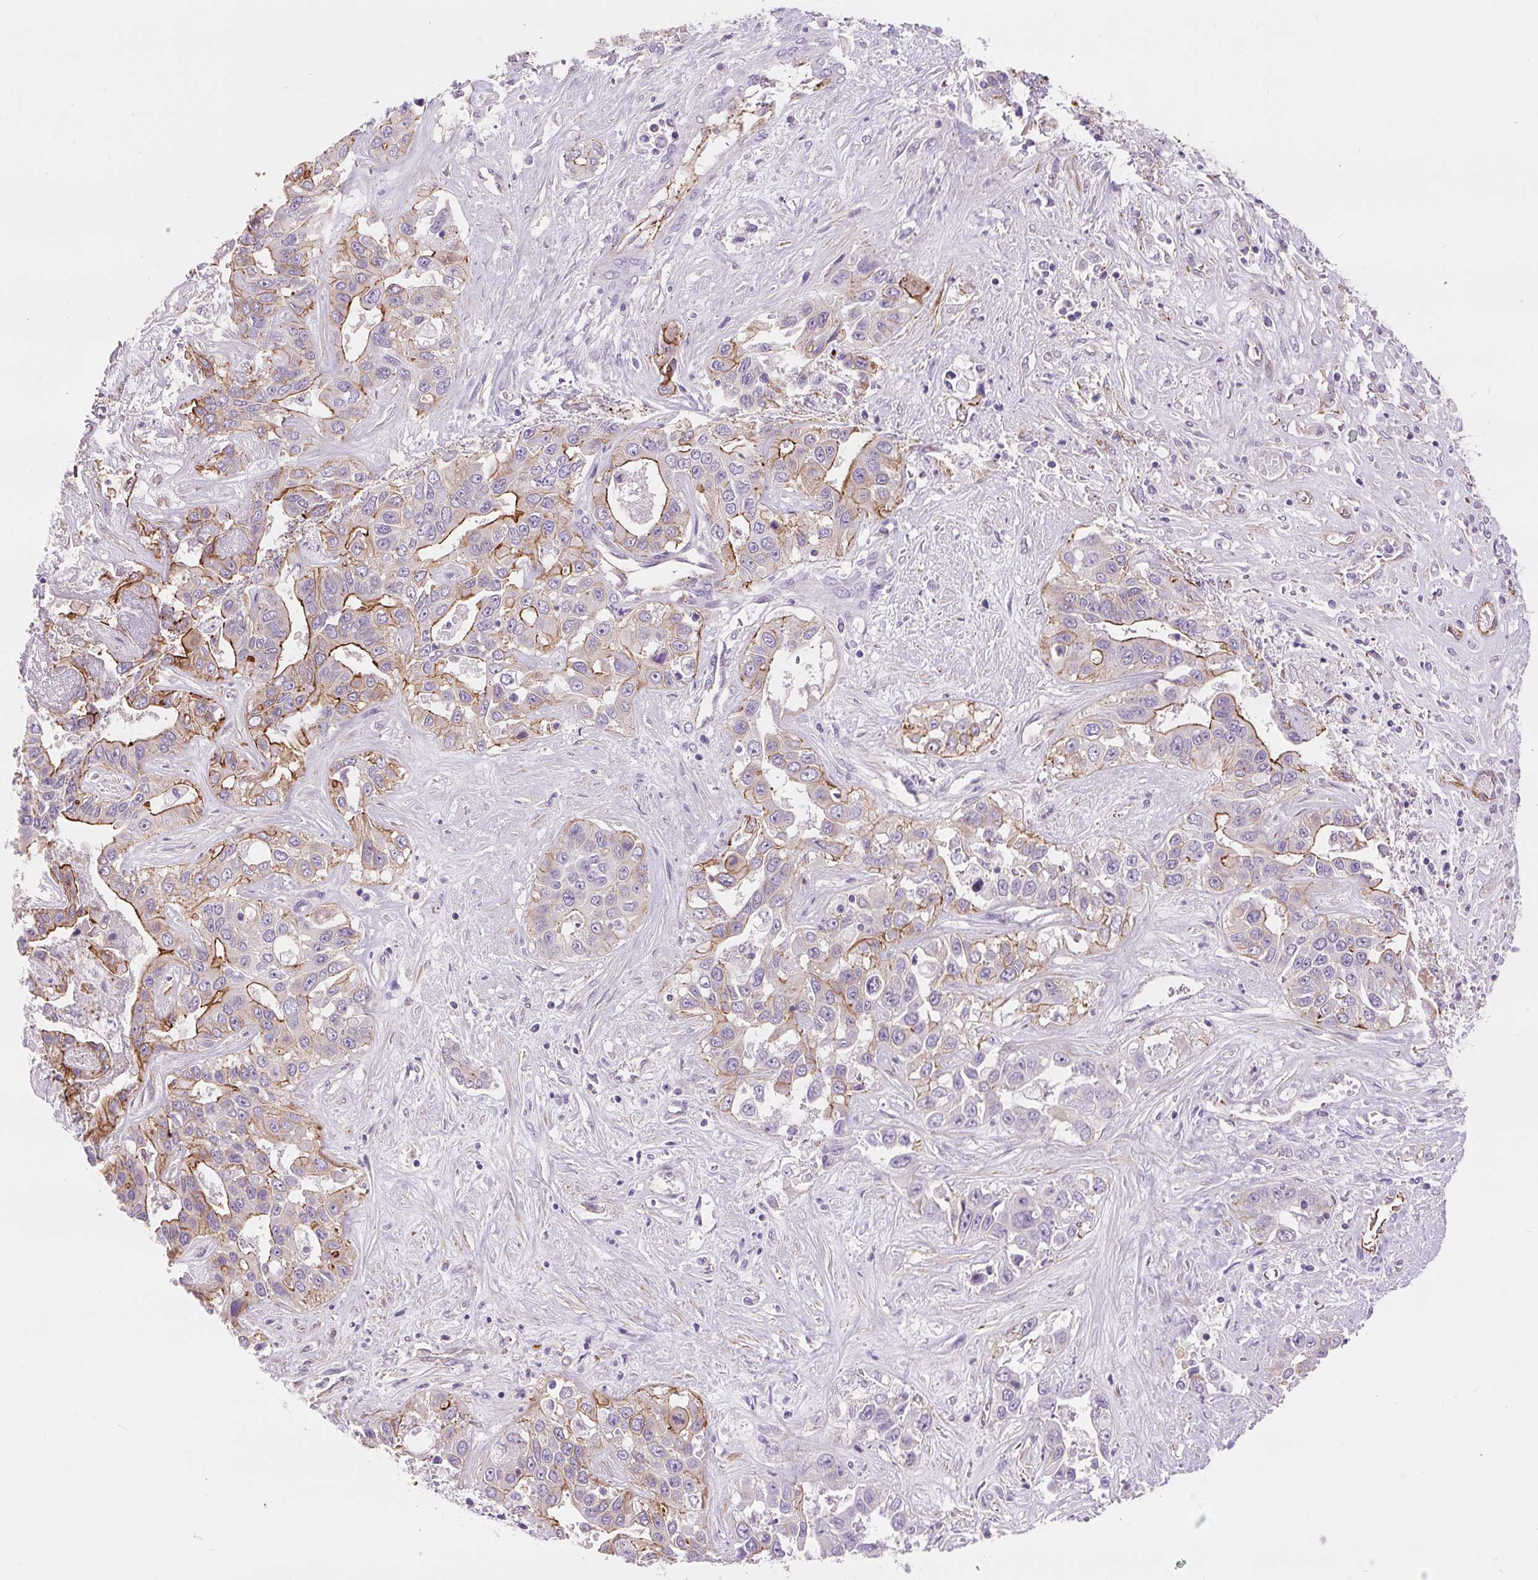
{"staining": {"intensity": "moderate", "quantity": "25%-75%", "location": "cytoplasmic/membranous"}, "tissue": "liver cancer", "cell_type": "Tumor cells", "image_type": "cancer", "snomed": [{"axis": "morphology", "description": "Cholangiocarcinoma"}, {"axis": "topography", "description": "Liver"}], "caption": "Approximately 25%-75% of tumor cells in liver cancer display moderate cytoplasmic/membranous protein expression as visualized by brown immunohistochemical staining.", "gene": "DIXDC1", "patient": {"sex": "female", "age": 52}}